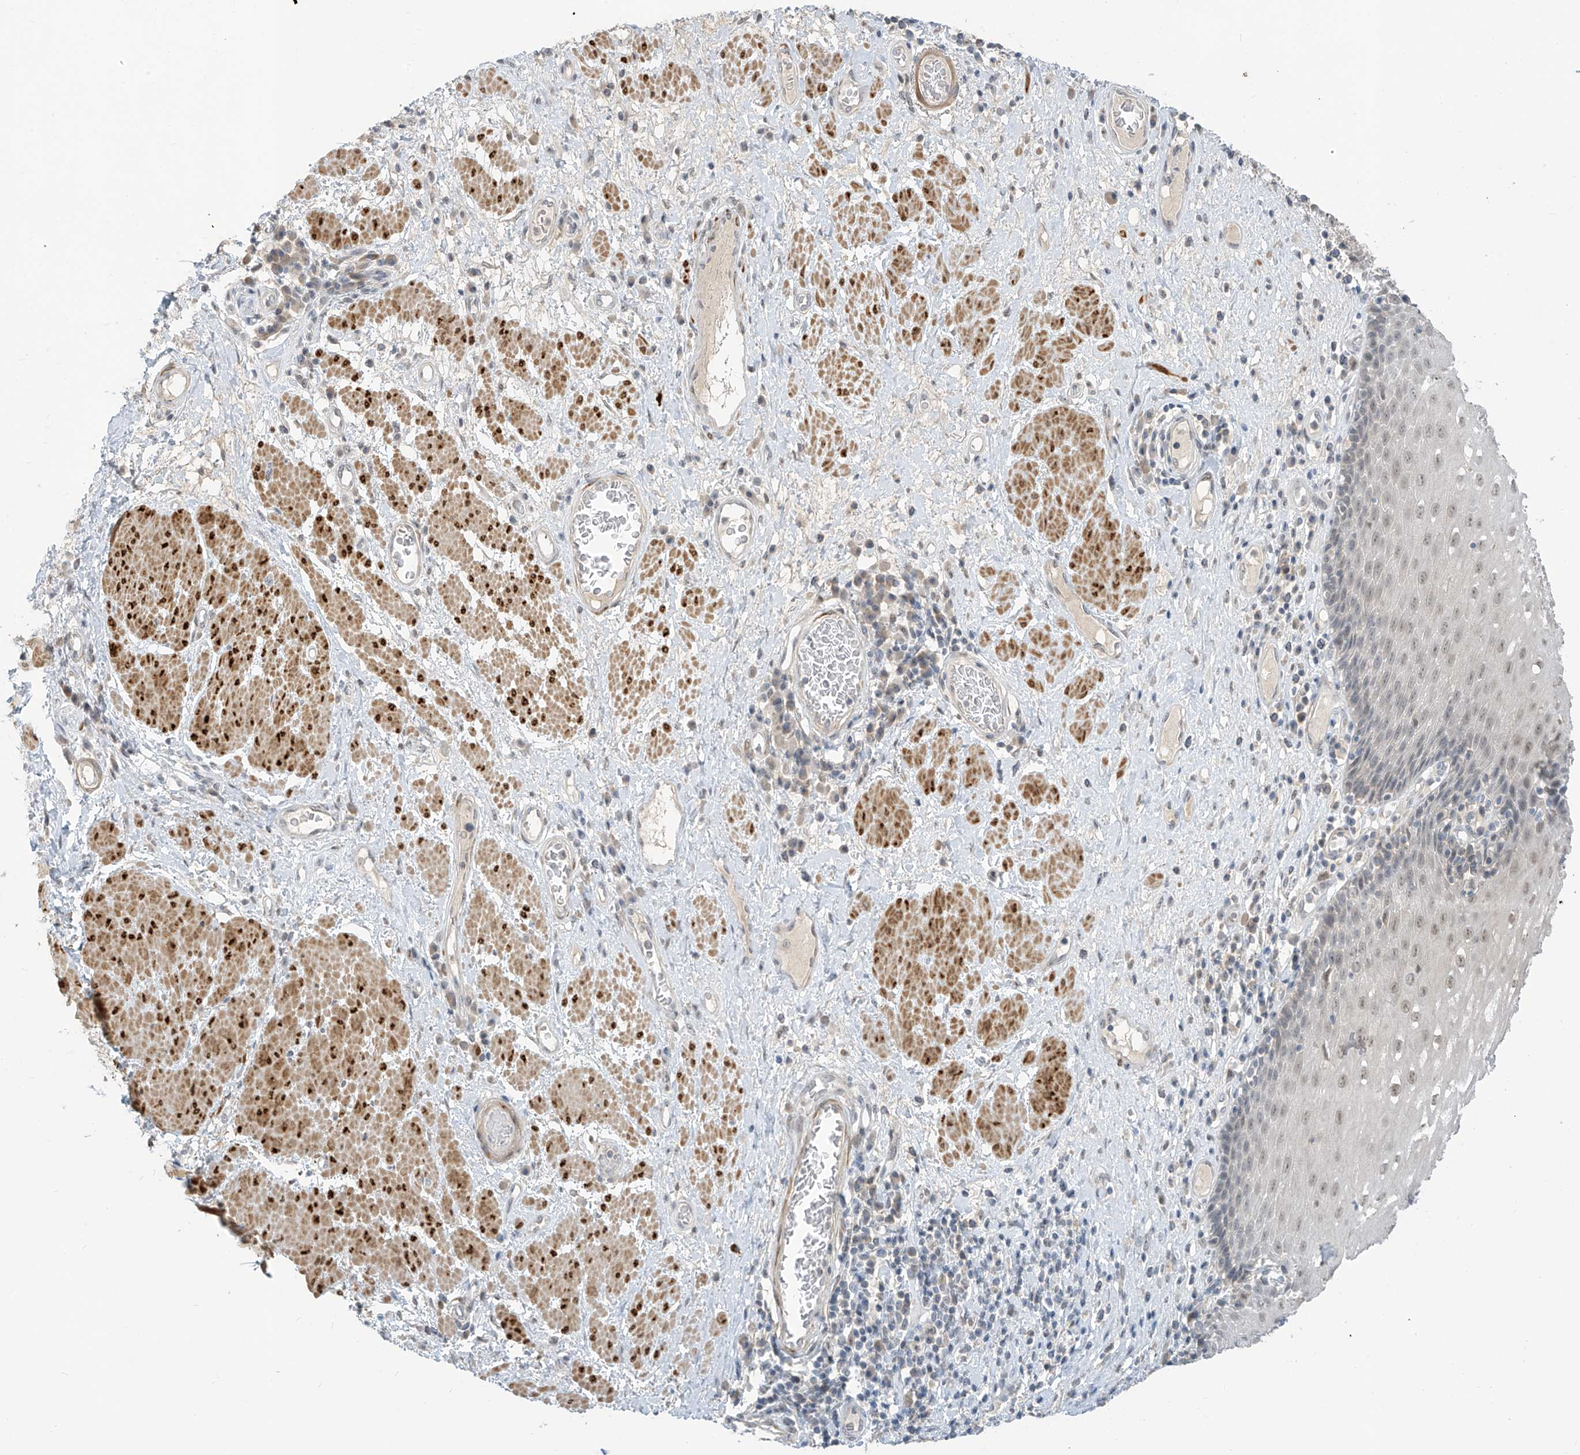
{"staining": {"intensity": "moderate", "quantity": ">75%", "location": "nuclear"}, "tissue": "esophagus", "cell_type": "Squamous epithelial cells", "image_type": "normal", "snomed": [{"axis": "morphology", "description": "Normal tissue, NOS"}, {"axis": "morphology", "description": "Adenocarcinoma, NOS"}, {"axis": "topography", "description": "Esophagus"}], "caption": "Immunohistochemical staining of unremarkable human esophagus demonstrates >75% levels of moderate nuclear protein staining in about >75% of squamous epithelial cells. (IHC, brightfield microscopy, high magnification).", "gene": "METAP1D", "patient": {"sex": "male", "age": 62}}